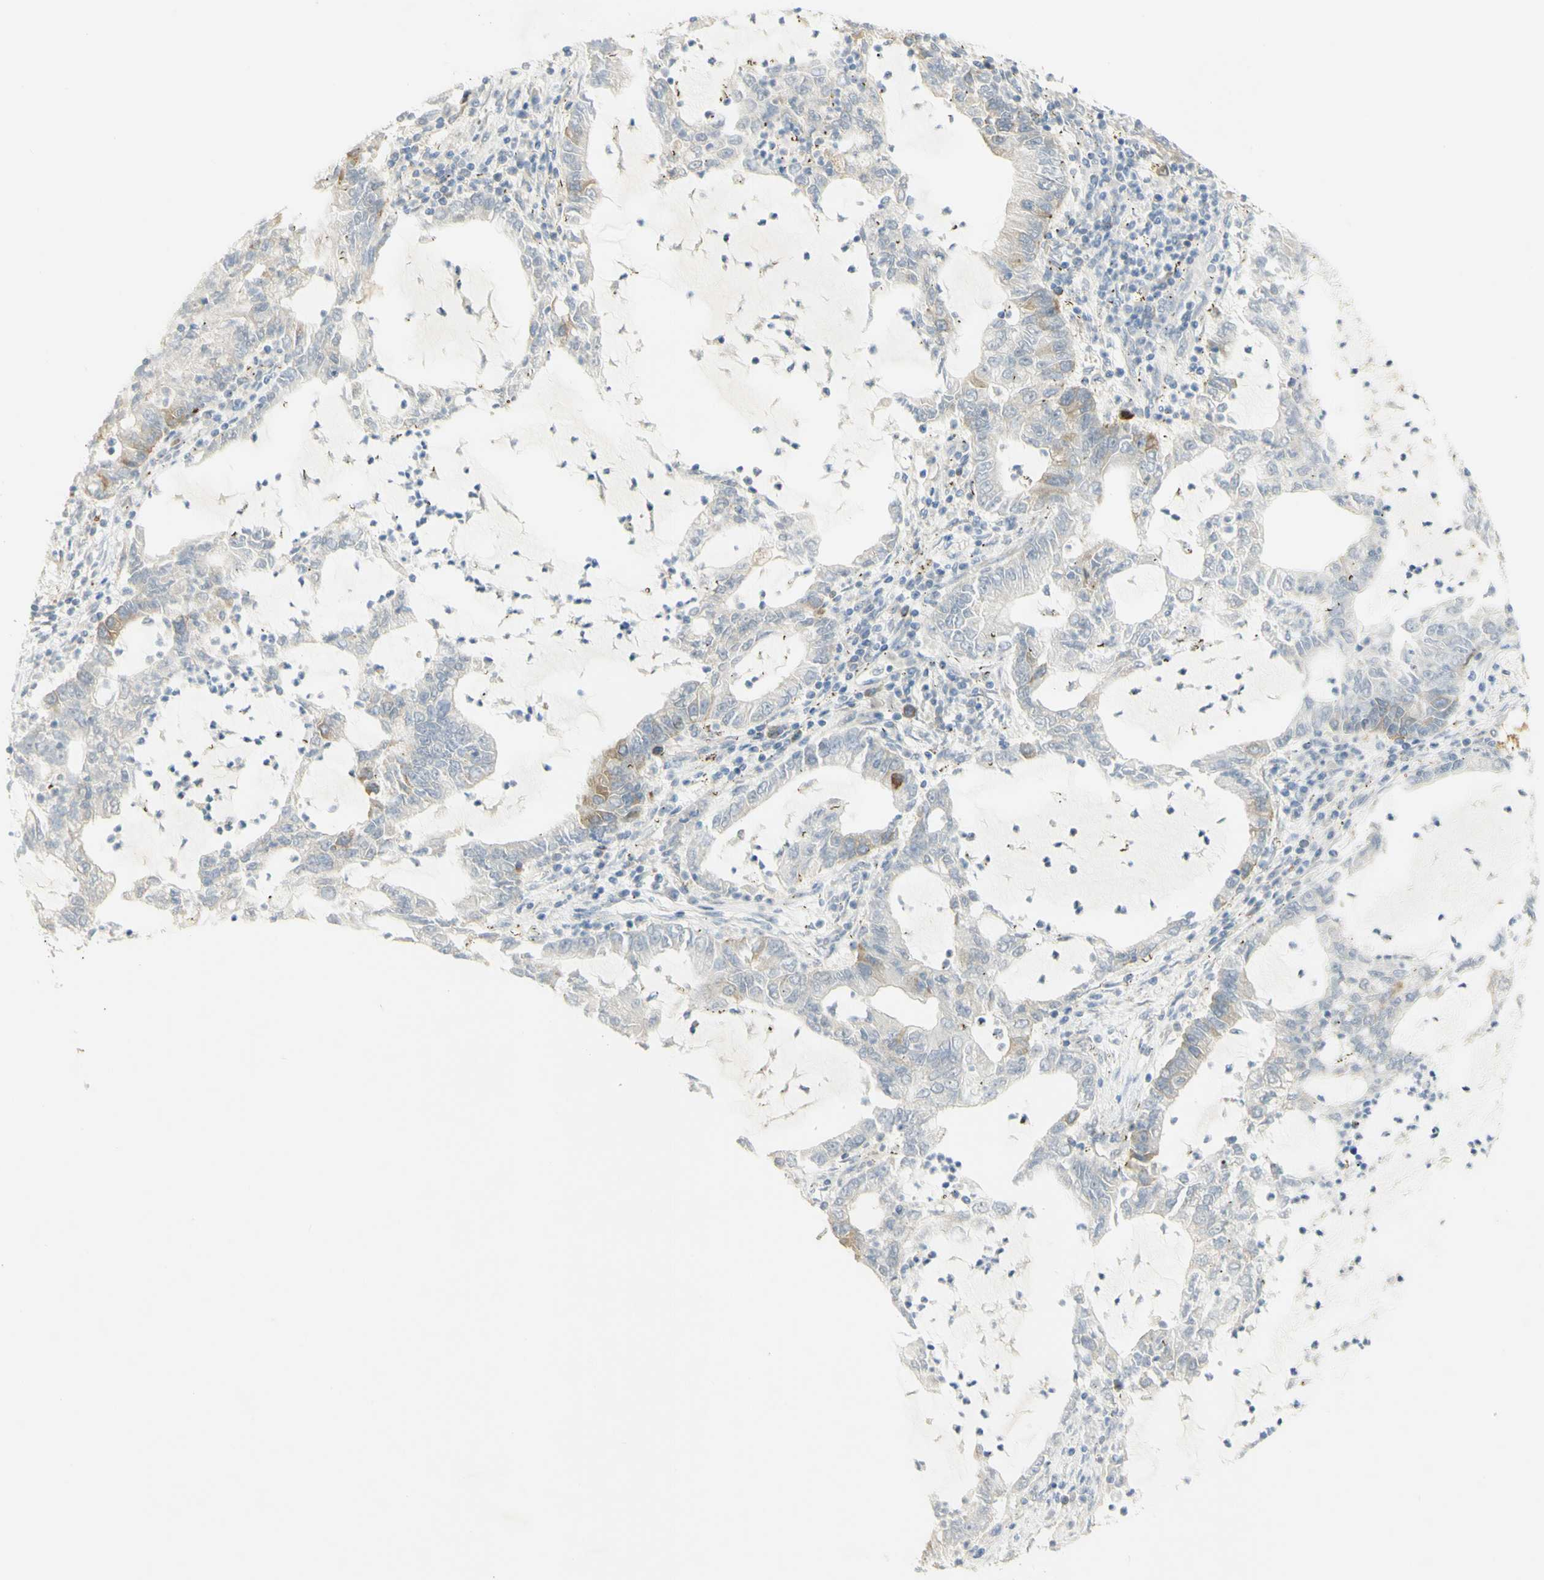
{"staining": {"intensity": "weak", "quantity": "<25%", "location": "cytoplasmic/membranous"}, "tissue": "lung cancer", "cell_type": "Tumor cells", "image_type": "cancer", "snomed": [{"axis": "morphology", "description": "Adenocarcinoma, NOS"}, {"axis": "topography", "description": "Lung"}], "caption": "Image shows no significant protein positivity in tumor cells of lung adenocarcinoma.", "gene": "KIF11", "patient": {"sex": "female", "age": 51}}